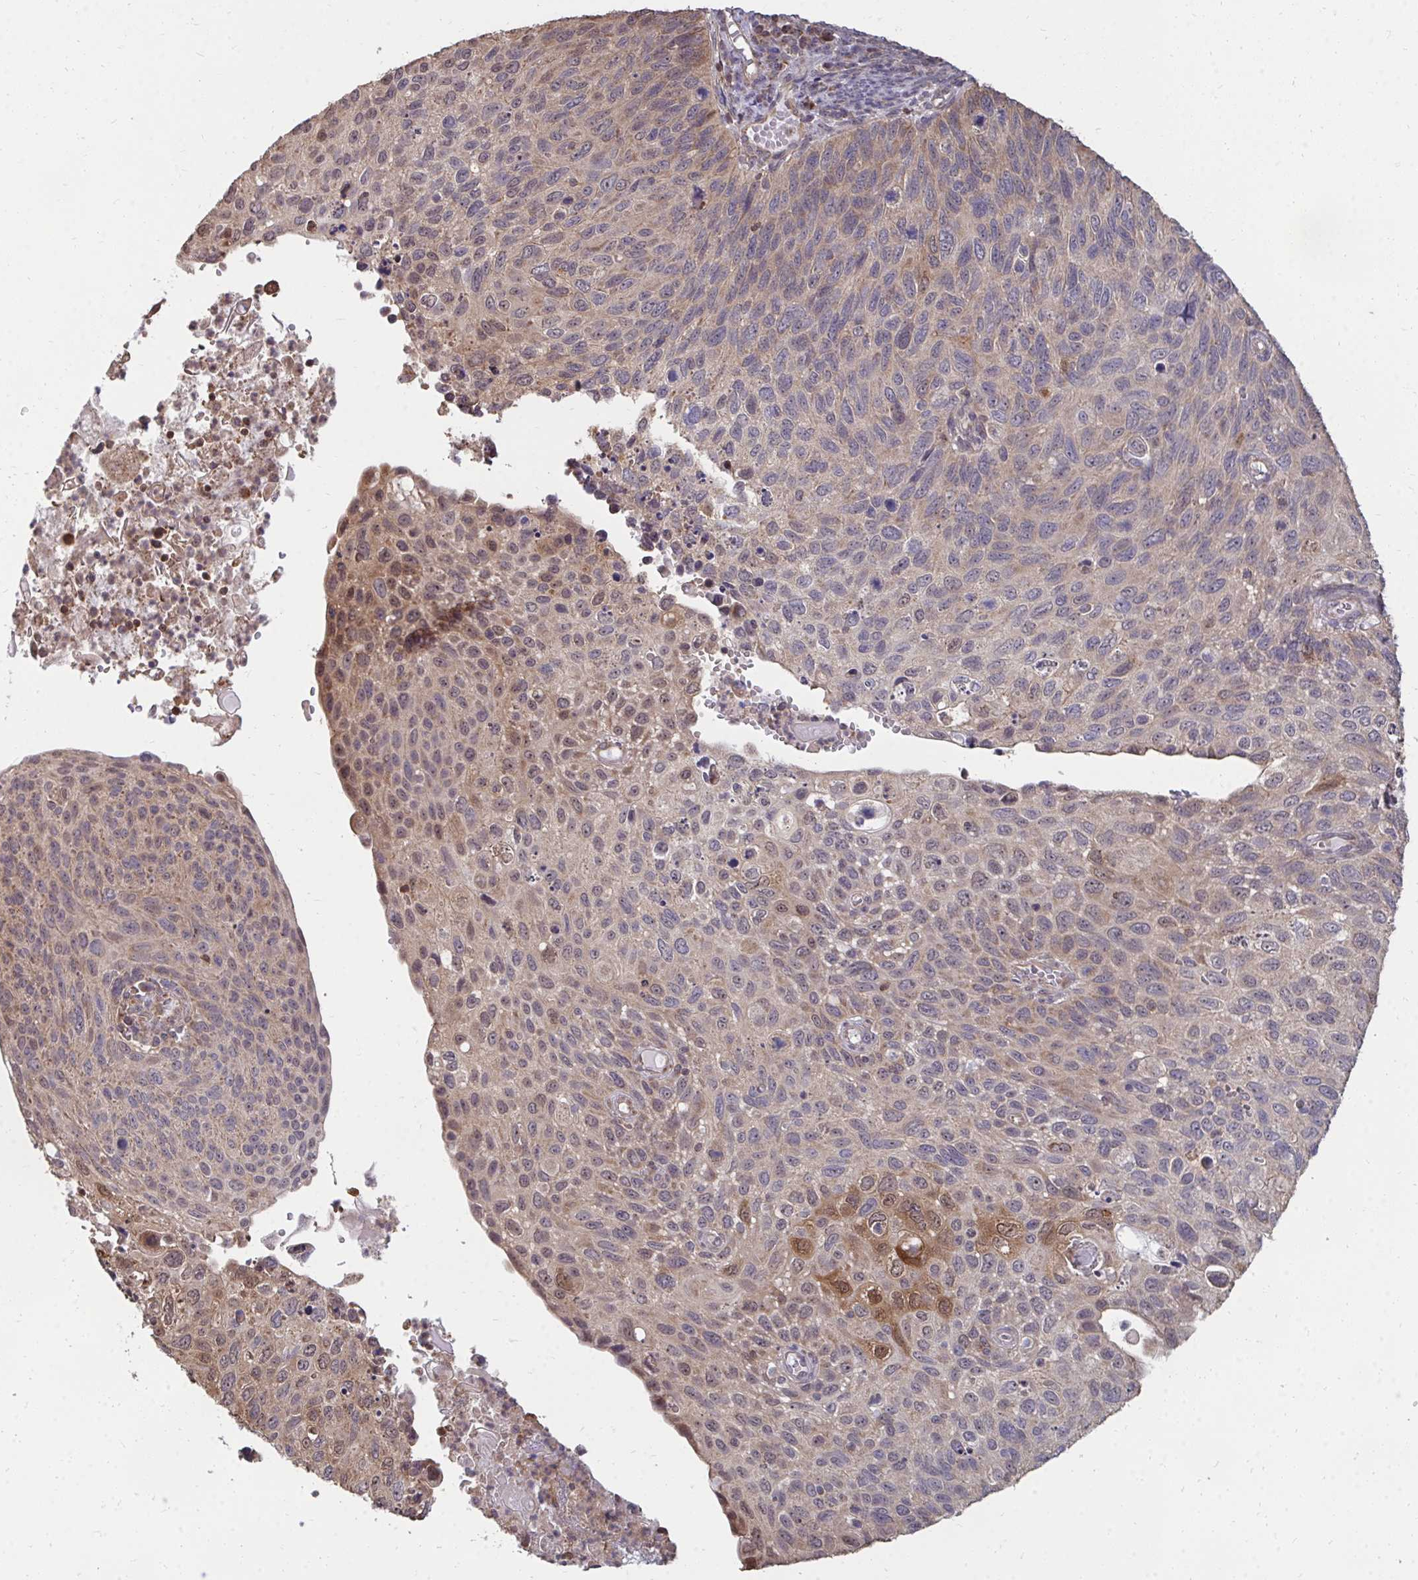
{"staining": {"intensity": "weak", "quantity": "<25%", "location": "cytoplasmic/membranous"}, "tissue": "cervical cancer", "cell_type": "Tumor cells", "image_type": "cancer", "snomed": [{"axis": "morphology", "description": "Squamous cell carcinoma, NOS"}, {"axis": "topography", "description": "Cervix"}], "caption": "This is a photomicrograph of immunohistochemistry staining of cervical squamous cell carcinoma, which shows no positivity in tumor cells.", "gene": "DNAJA2", "patient": {"sex": "female", "age": 70}}